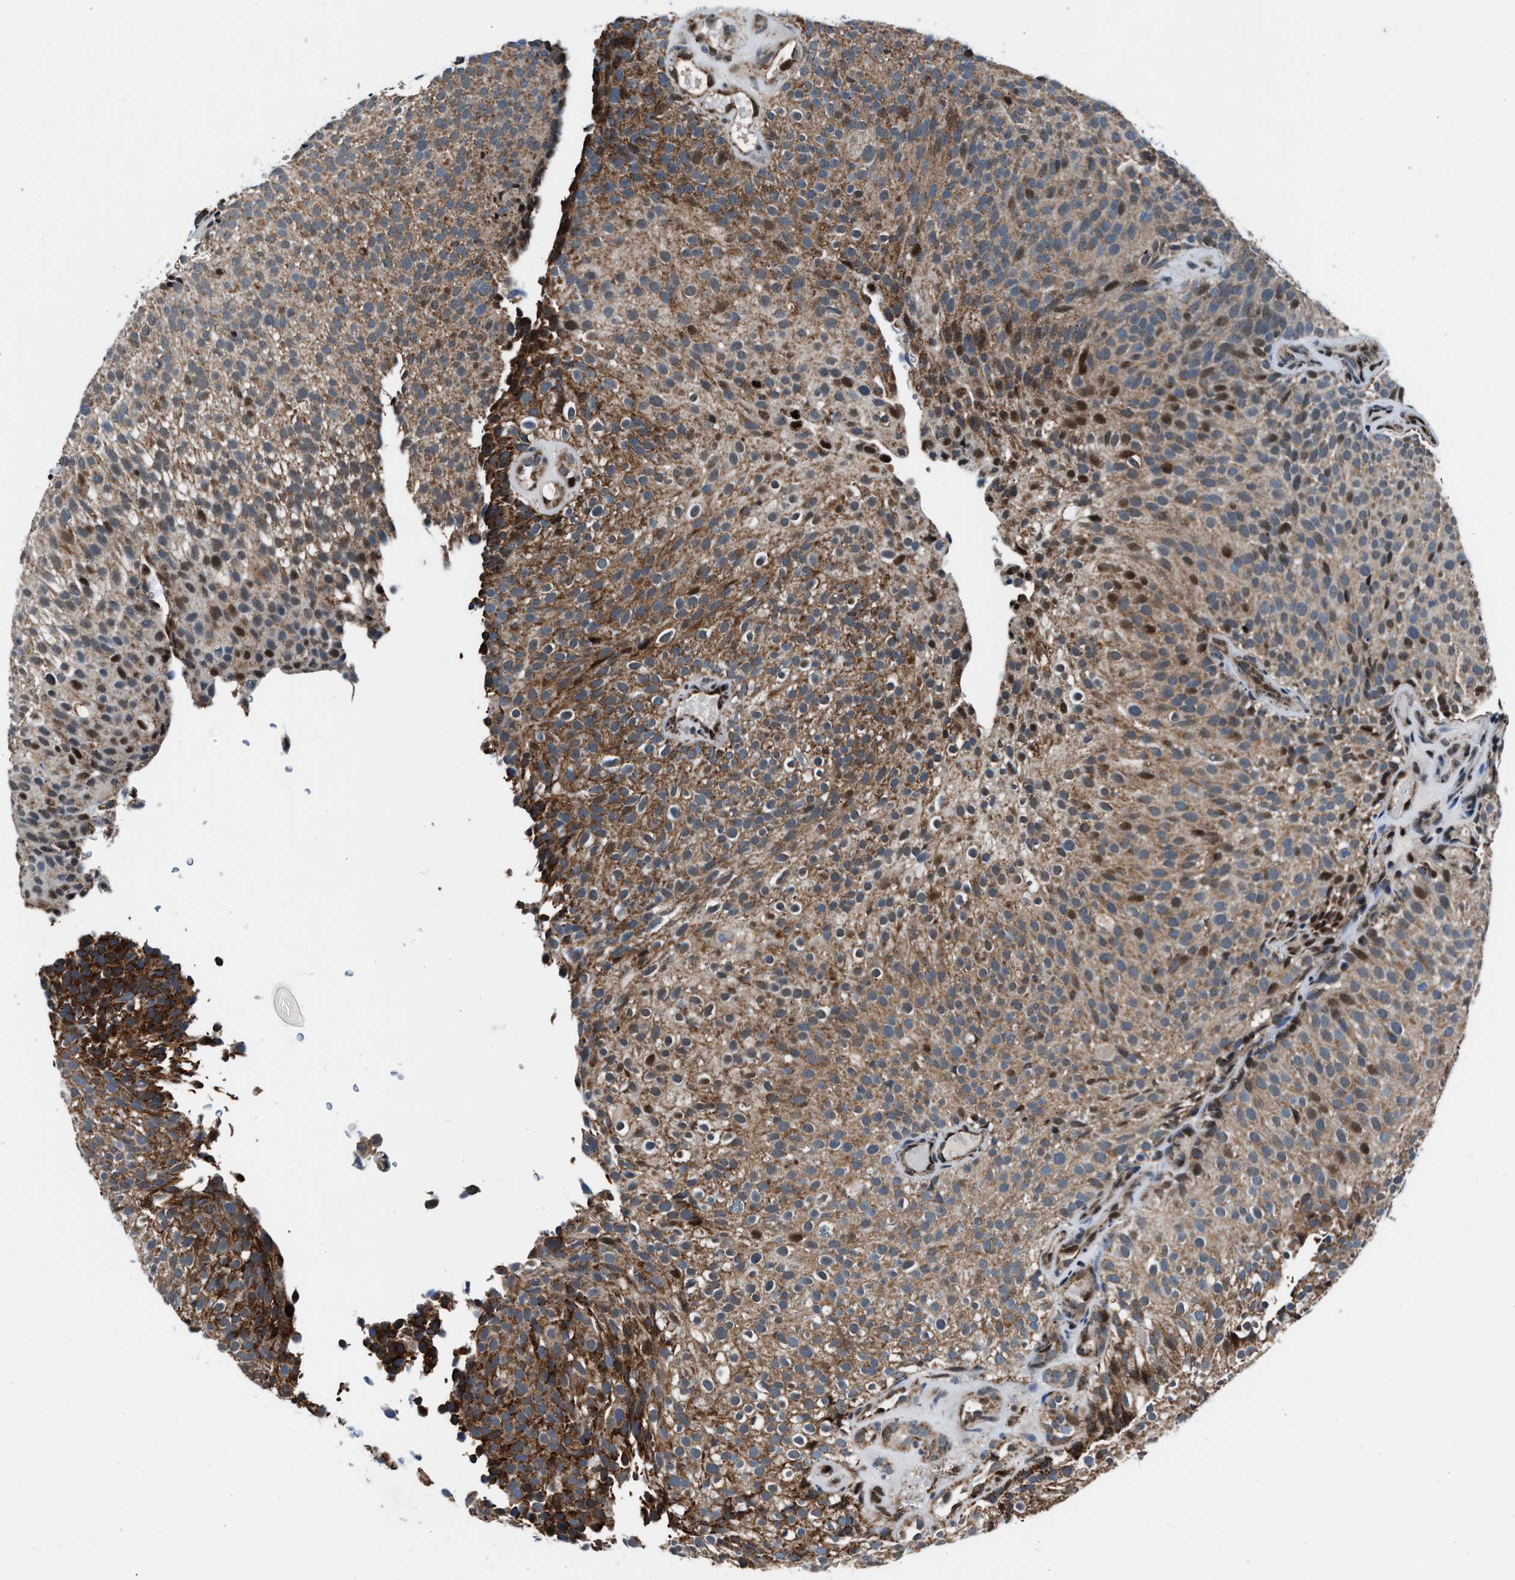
{"staining": {"intensity": "moderate", "quantity": ">75%", "location": "cytoplasmic/membranous"}, "tissue": "urothelial cancer", "cell_type": "Tumor cells", "image_type": "cancer", "snomed": [{"axis": "morphology", "description": "Urothelial carcinoma, Low grade"}, {"axis": "topography", "description": "Urinary bladder"}], "caption": "There is medium levels of moderate cytoplasmic/membranous staining in tumor cells of urothelial cancer, as demonstrated by immunohistochemical staining (brown color).", "gene": "PRRC2B", "patient": {"sex": "male", "age": 78}}